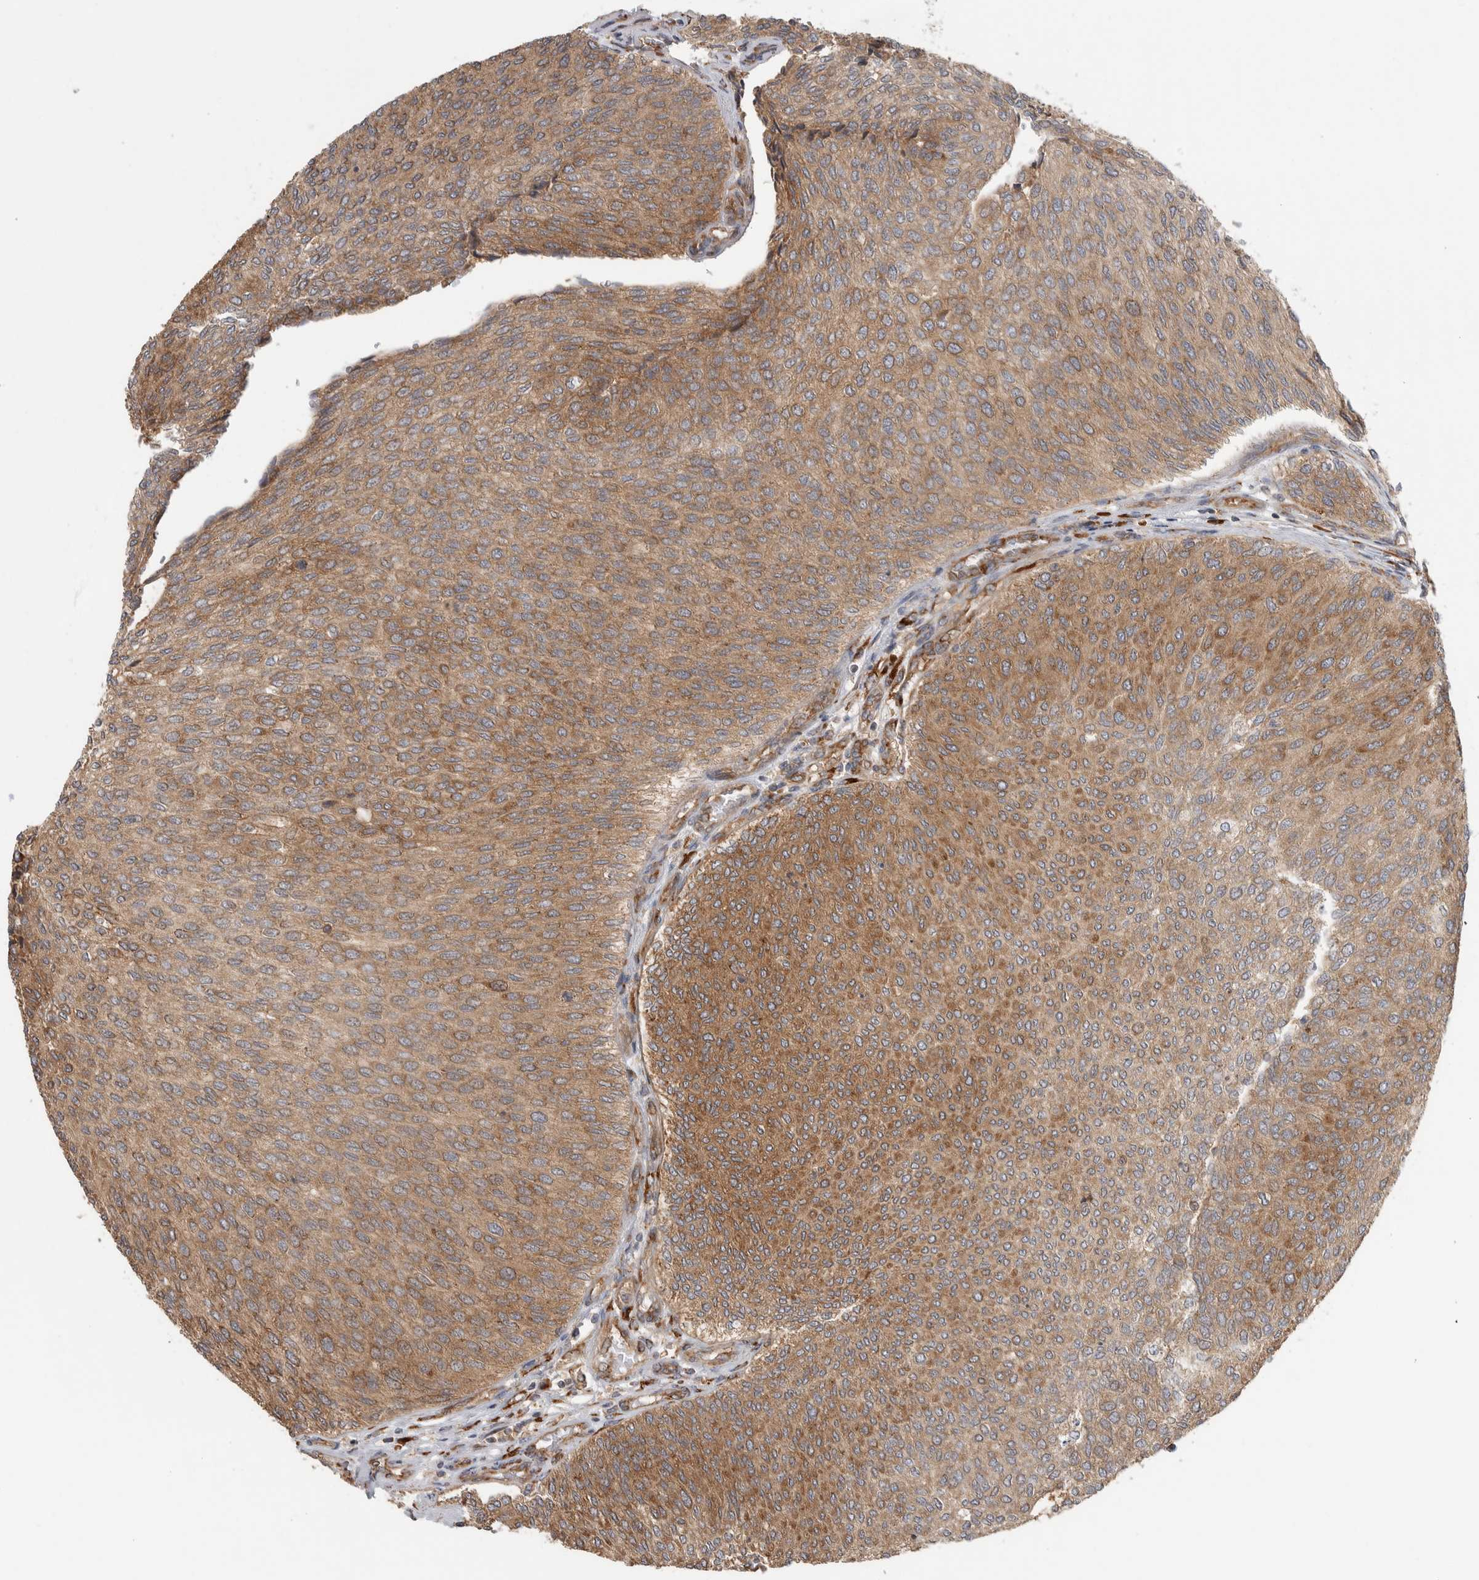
{"staining": {"intensity": "moderate", "quantity": ">75%", "location": "cytoplasmic/membranous"}, "tissue": "urothelial cancer", "cell_type": "Tumor cells", "image_type": "cancer", "snomed": [{"axis": "morphology", "description": "Urothelial carcinoma, Low grade"}, {"axis": "topography", "description": "Urinary bladder"}], "caption": "Low-grade urothelial carcinoma tissue exhibits moderate cytoplasmic/membranous positivity in about >75% of tumor cells", "gene": "EIF3H", "patient": {"sex": "female", "age": 79}}